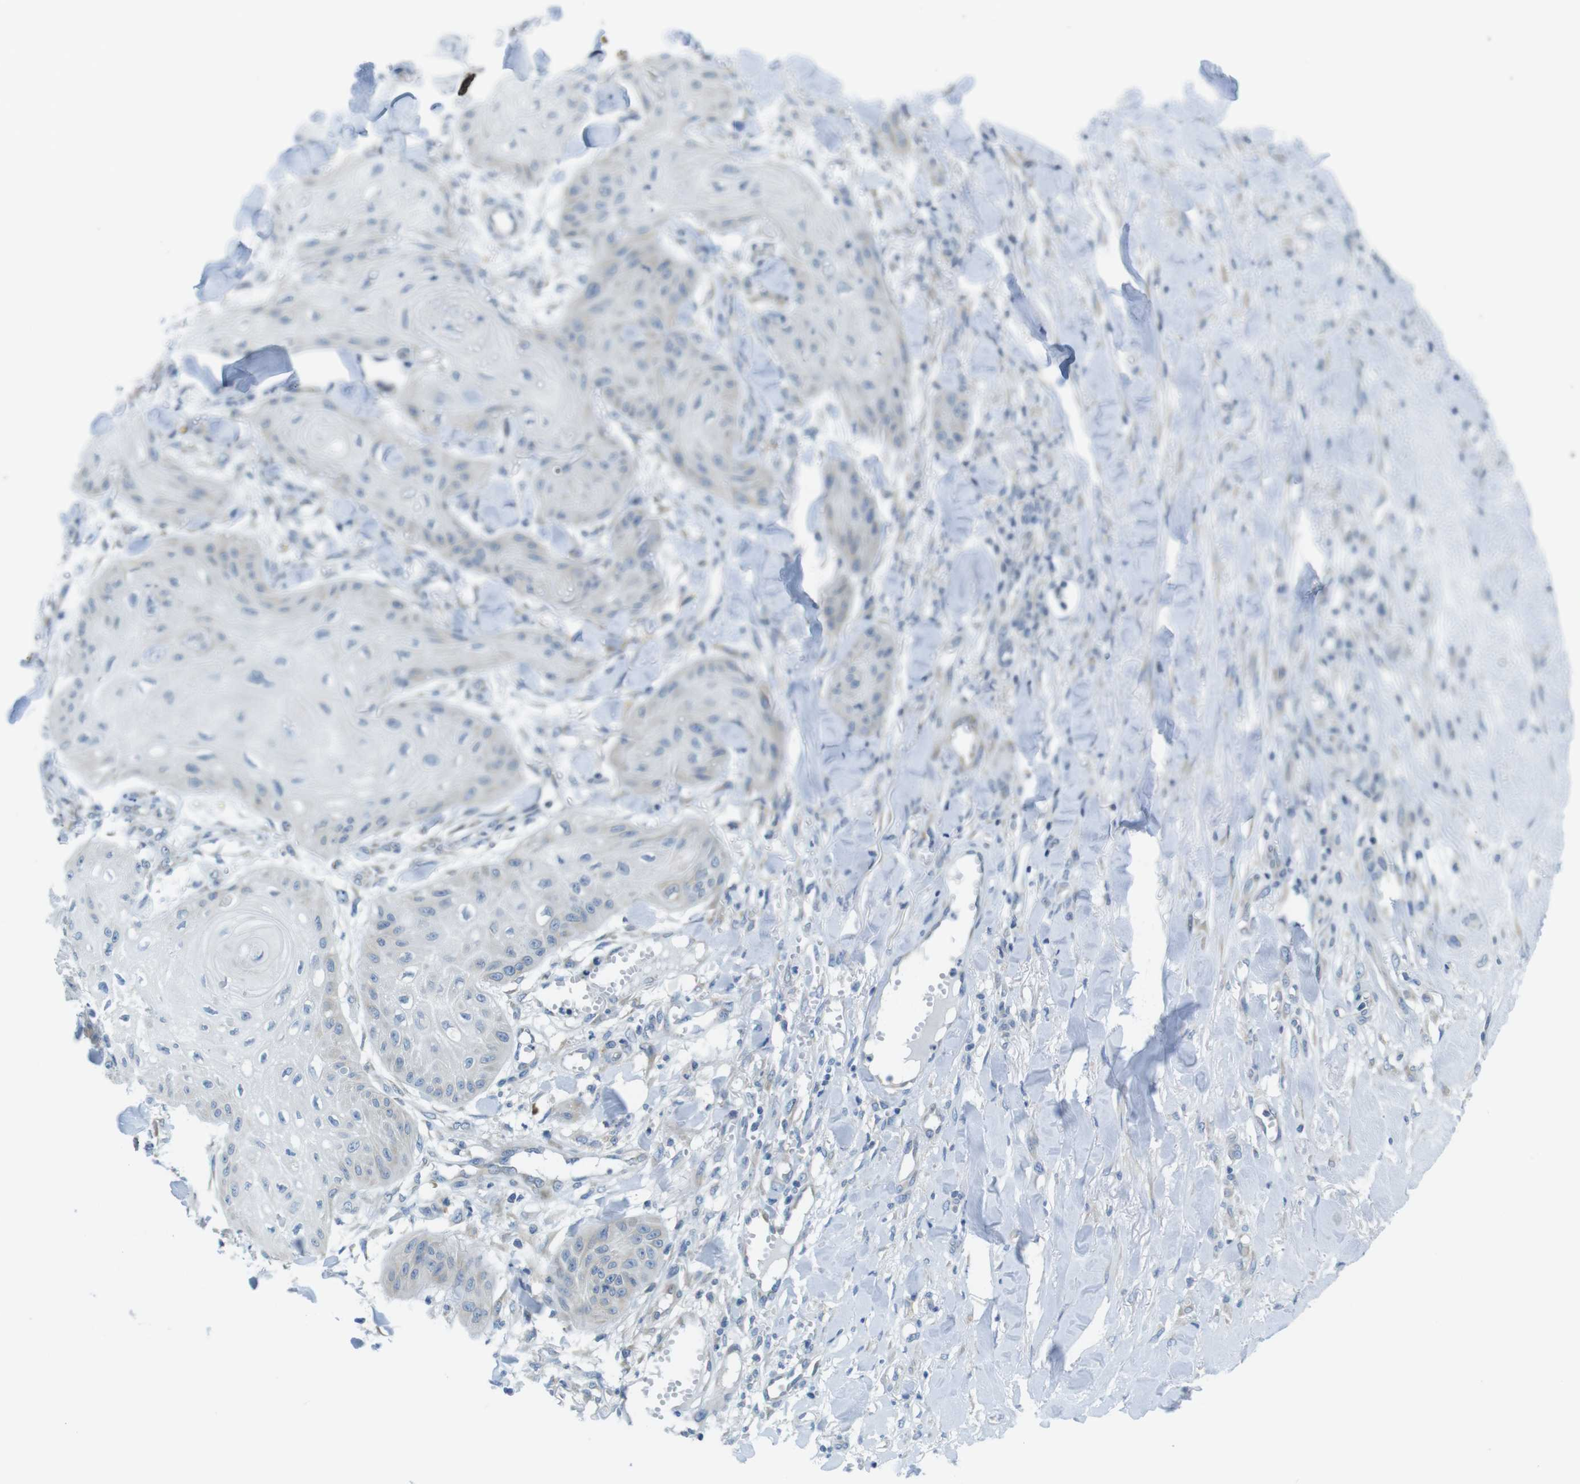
{"staining": {"intensity": "negative", "quantity": "none", "location": "none"}, "tissue": "skin cancer", "cell_type": "Tumor cells", "image_type": "cancer", "snomed": [{"axis": "morphology", "description": "Squamous cell carcinoma, NOS"}, {"axis": "topography", "description": "Skin"}], "caption": "Immunohistochemistry histopathology image of human skin cancer (squamous cell carcinoma) stained for a protein (brown), which exhibits no expression in tumor cells.", "gene": "CLPTM1L", "patient": {"sex": "male", "age": 74}}